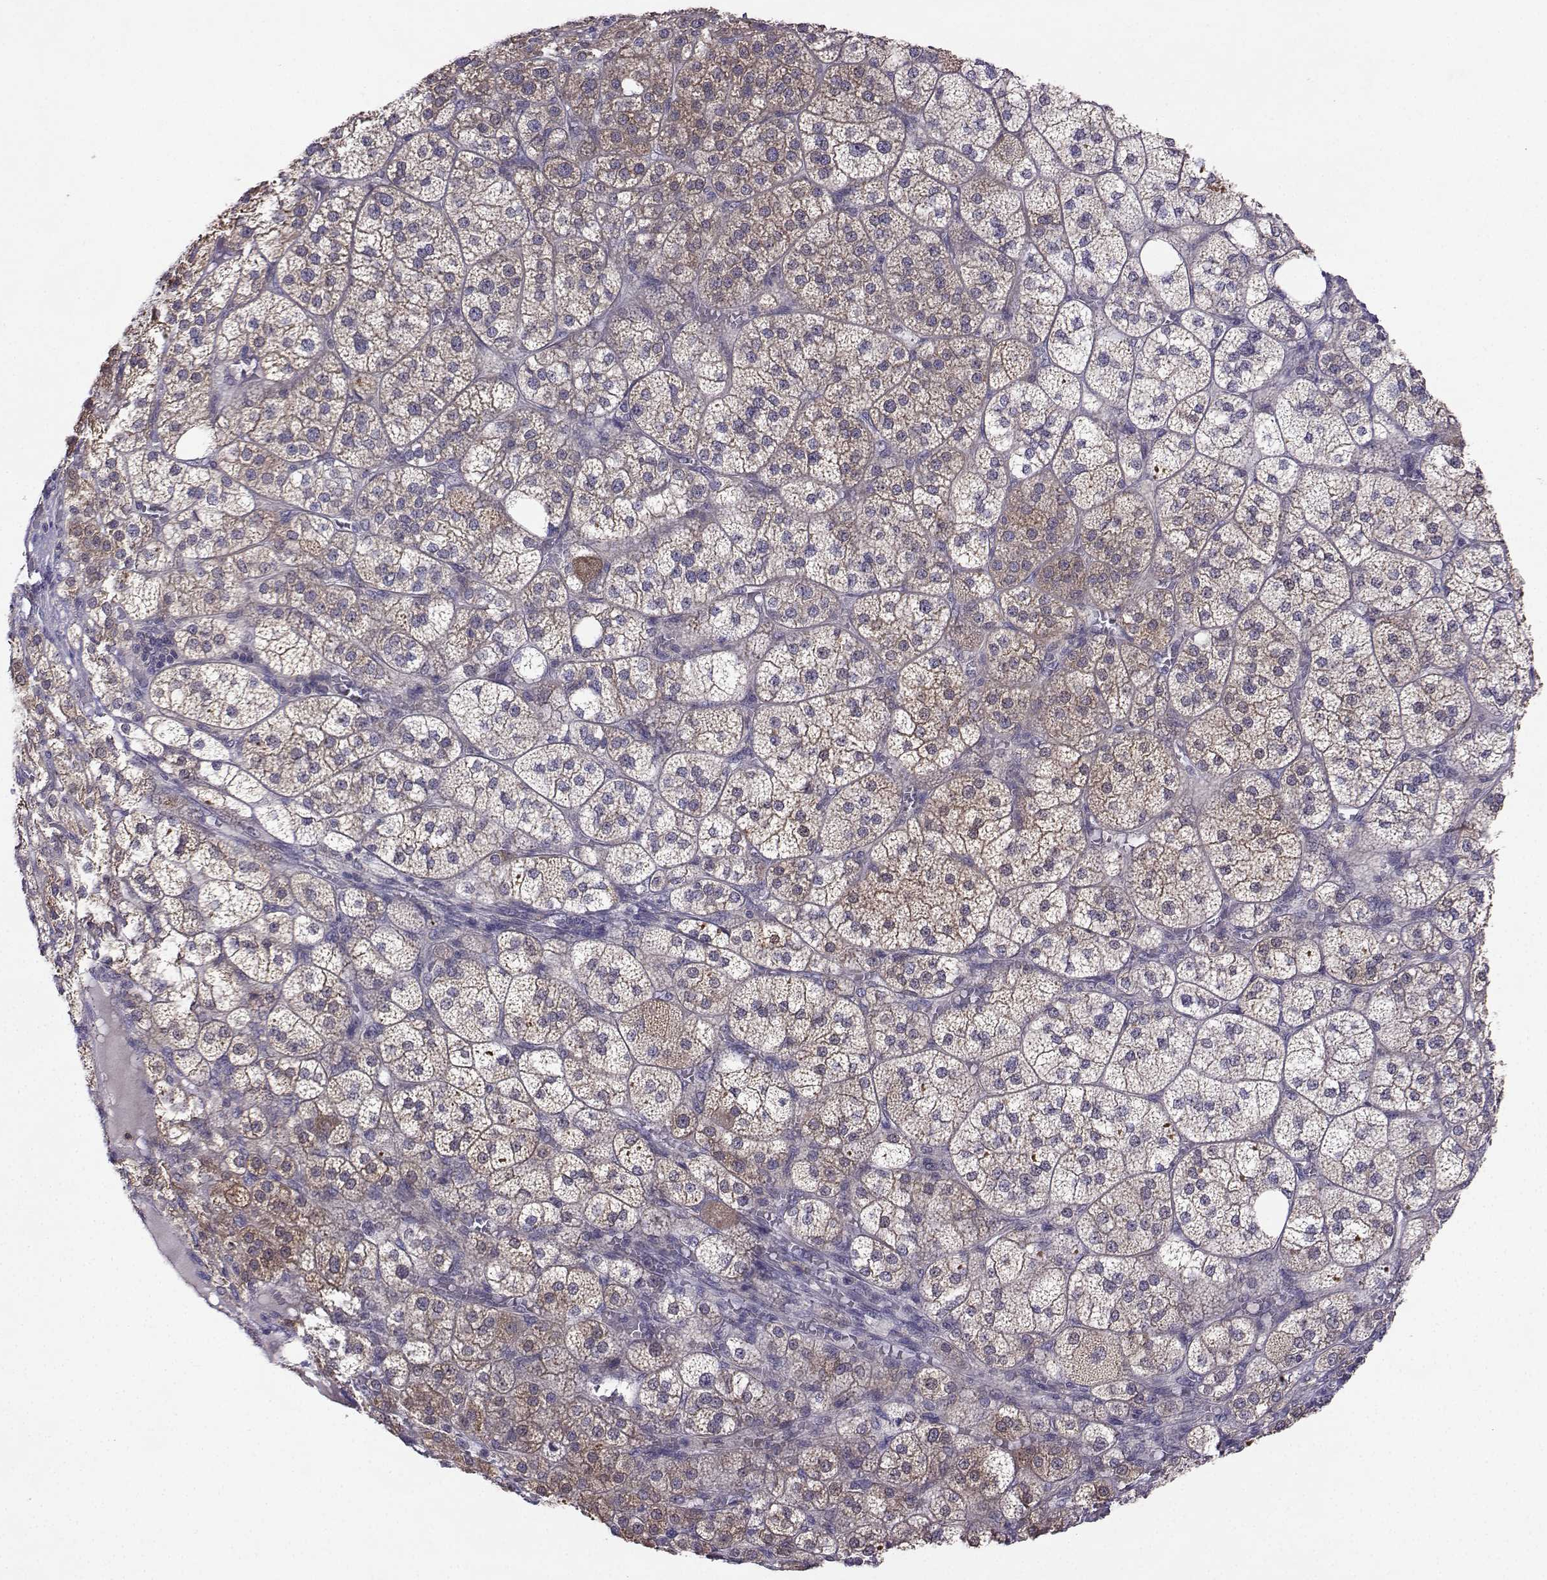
{"staining": {"intensity": "moderate", "quantity": "25%-75%", "location": "cytoplasmic/membranous"}, "tissue": "adrenal gland", "cell_type": "Glandular cells", "image_type": "normal", "snomed": [{"axis": "morphology", "description": "Normal tissue, NOS"}, {"axis": "topography", "description": "Adrenal gland"}], "caption": "High-magnification brightfield microscopy of normal adrenal gland stained with DAB (3,3'-diaminobenzidine) (brown) and counterstained with hematoxylin (blue). glandular cells exhibit moderate cytoplasmic/membranous expression is seen in about25%-75% of cells. (DAB IHC with brightfield microscopy, high magnification).", "gene": "STXBP5", "patient": {"sex": "female", "age": 60}}